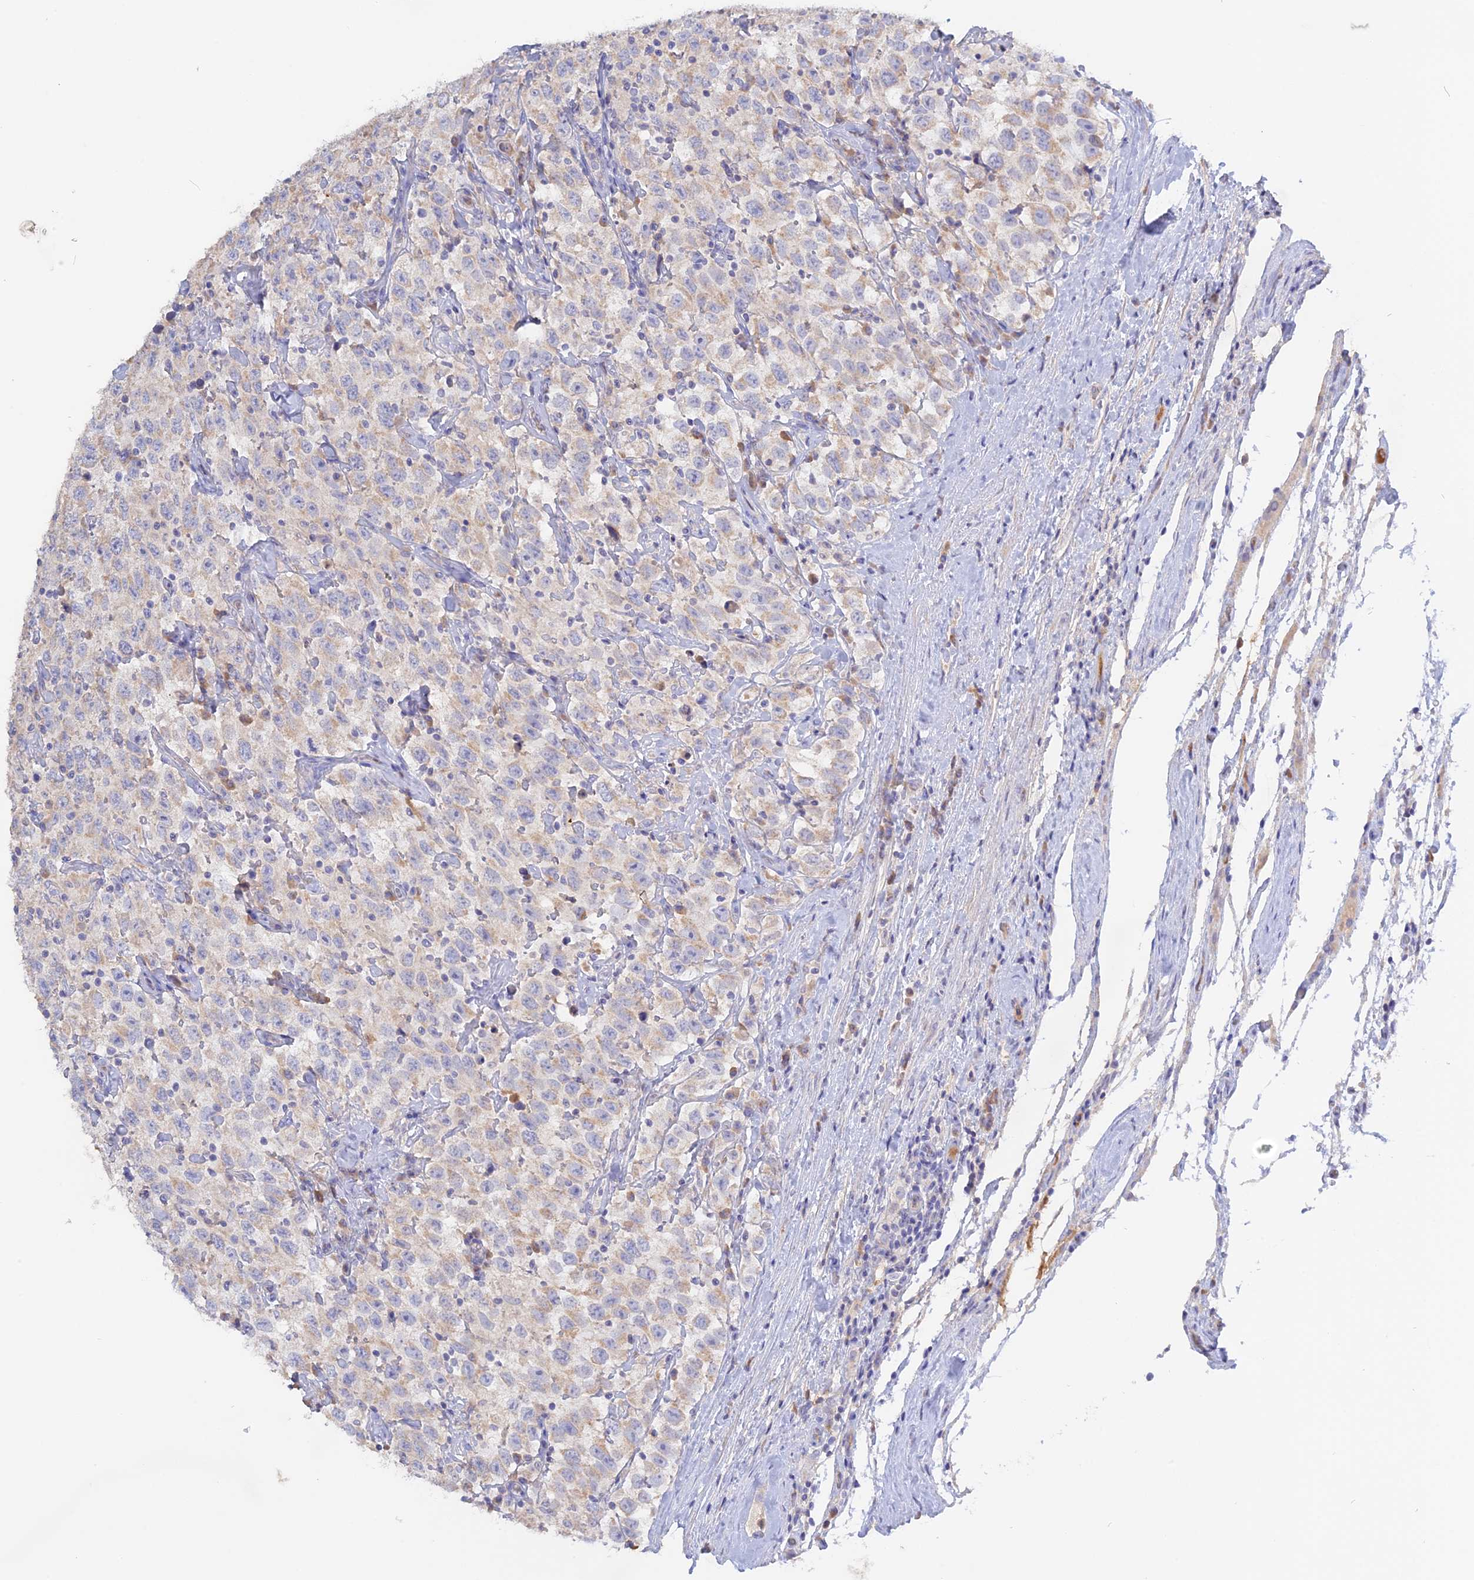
{"staining": {"intensity": "negative", "quantity": "none", "location": "none"}, "tissue": "testis cancer", "cell_type": "Tumor cells", "image_type": "cancer", "snomed": [{"axis": "morphology", "description": "Seminoma, NOS"}, {"axis": "topography", "description": "Testis"}], "caption": "The image reveals no staining of tumor cells in testis seminoma.", "gene": "ADGRA1", "patient": {"sex": "male", "age": 41}}